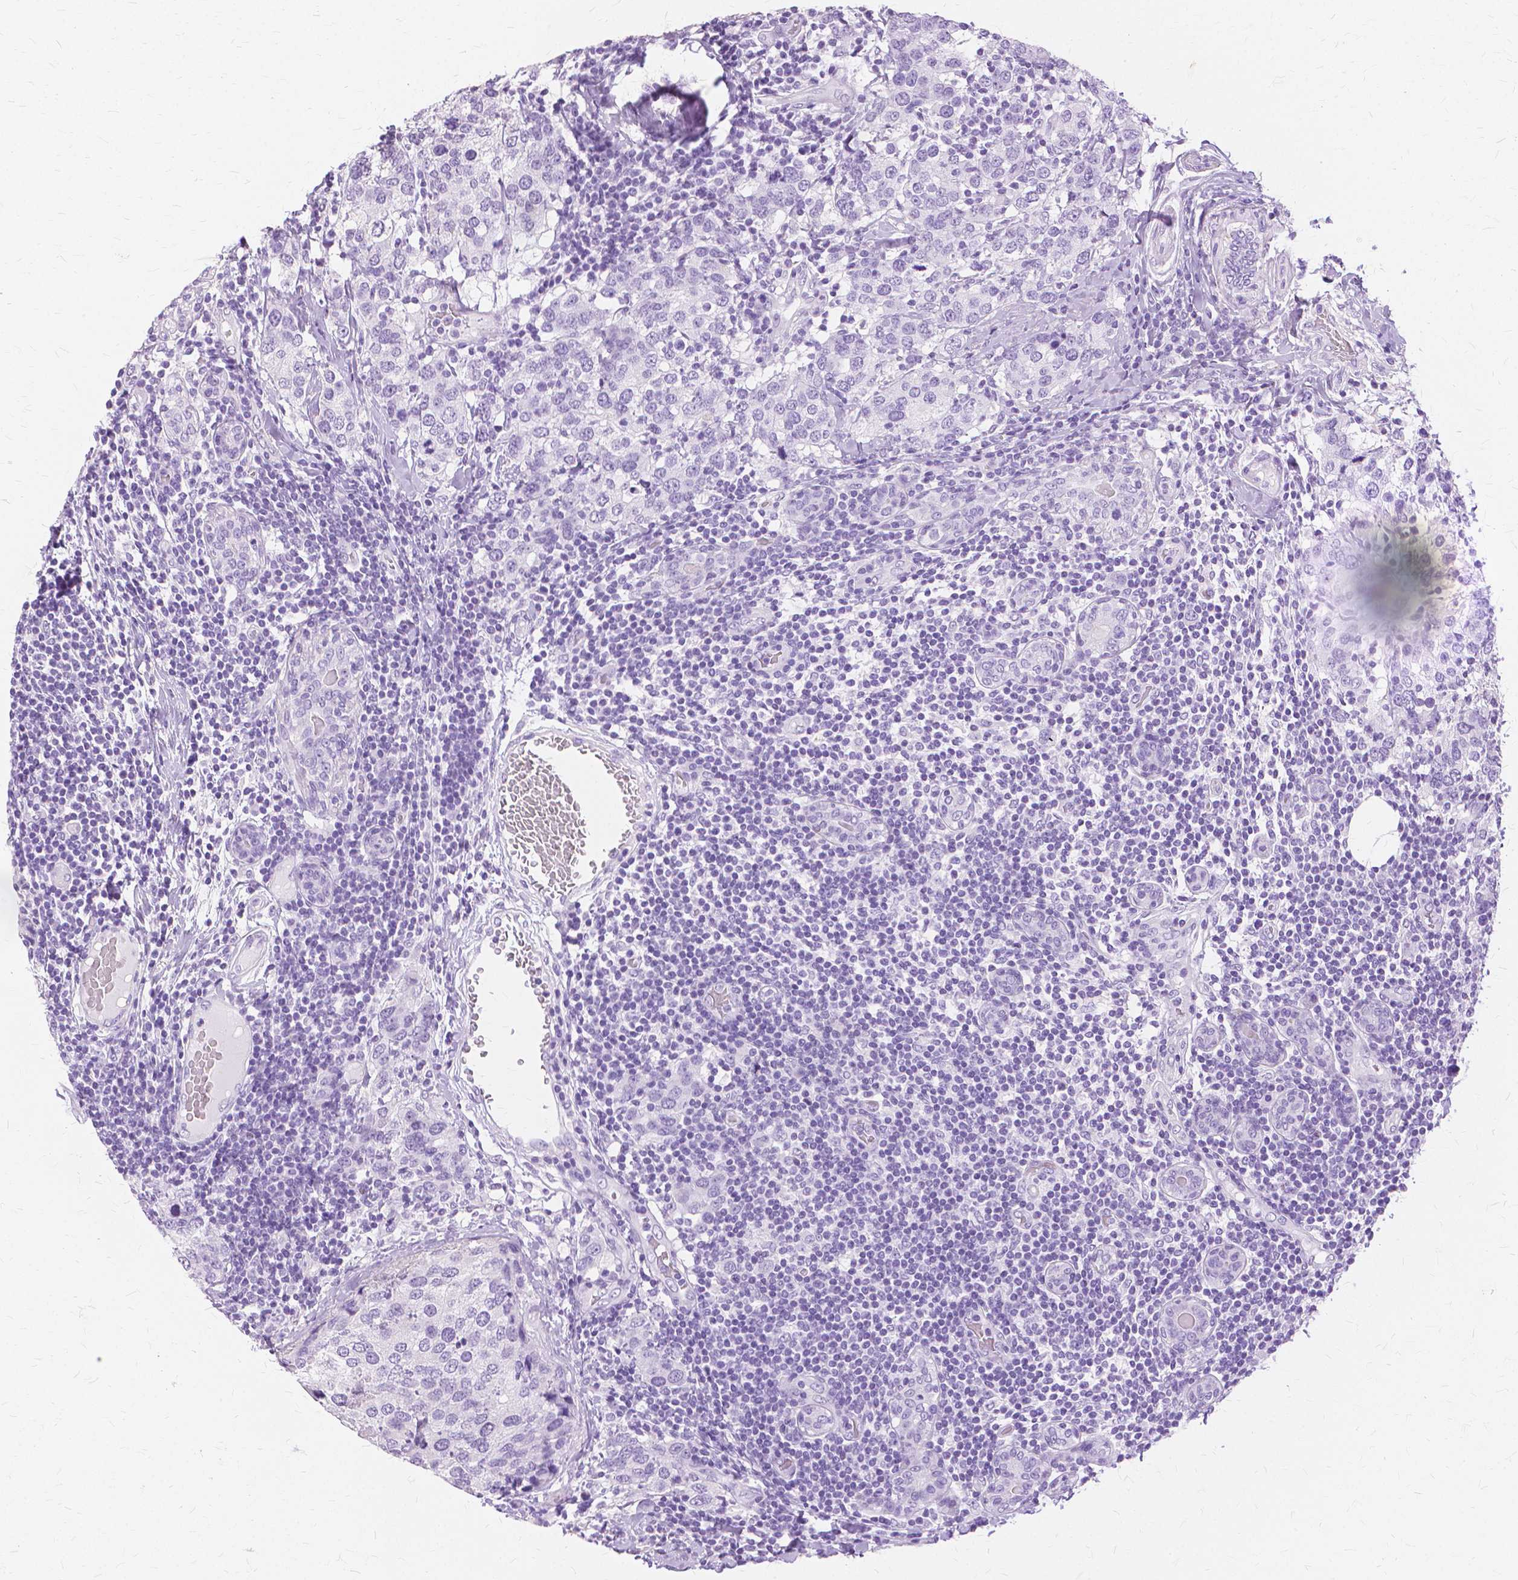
{"staining": {"intensity": "negative", "quantity": "none", "location": "none"}, "tissue": "breast cancer", "cell_type": "Tumor cells", "image_type": "cancer", "snomed": [{"axis": "morphology", "description": "Lobular carcinoma"}, {"axis": "topography", "description": "Breast"}], "caption": "Breast cancer stained for a protein using IHC displays no staining tumor cells.", "gene": "TGM1", "patient": {"sex": "female", "age": 59}}